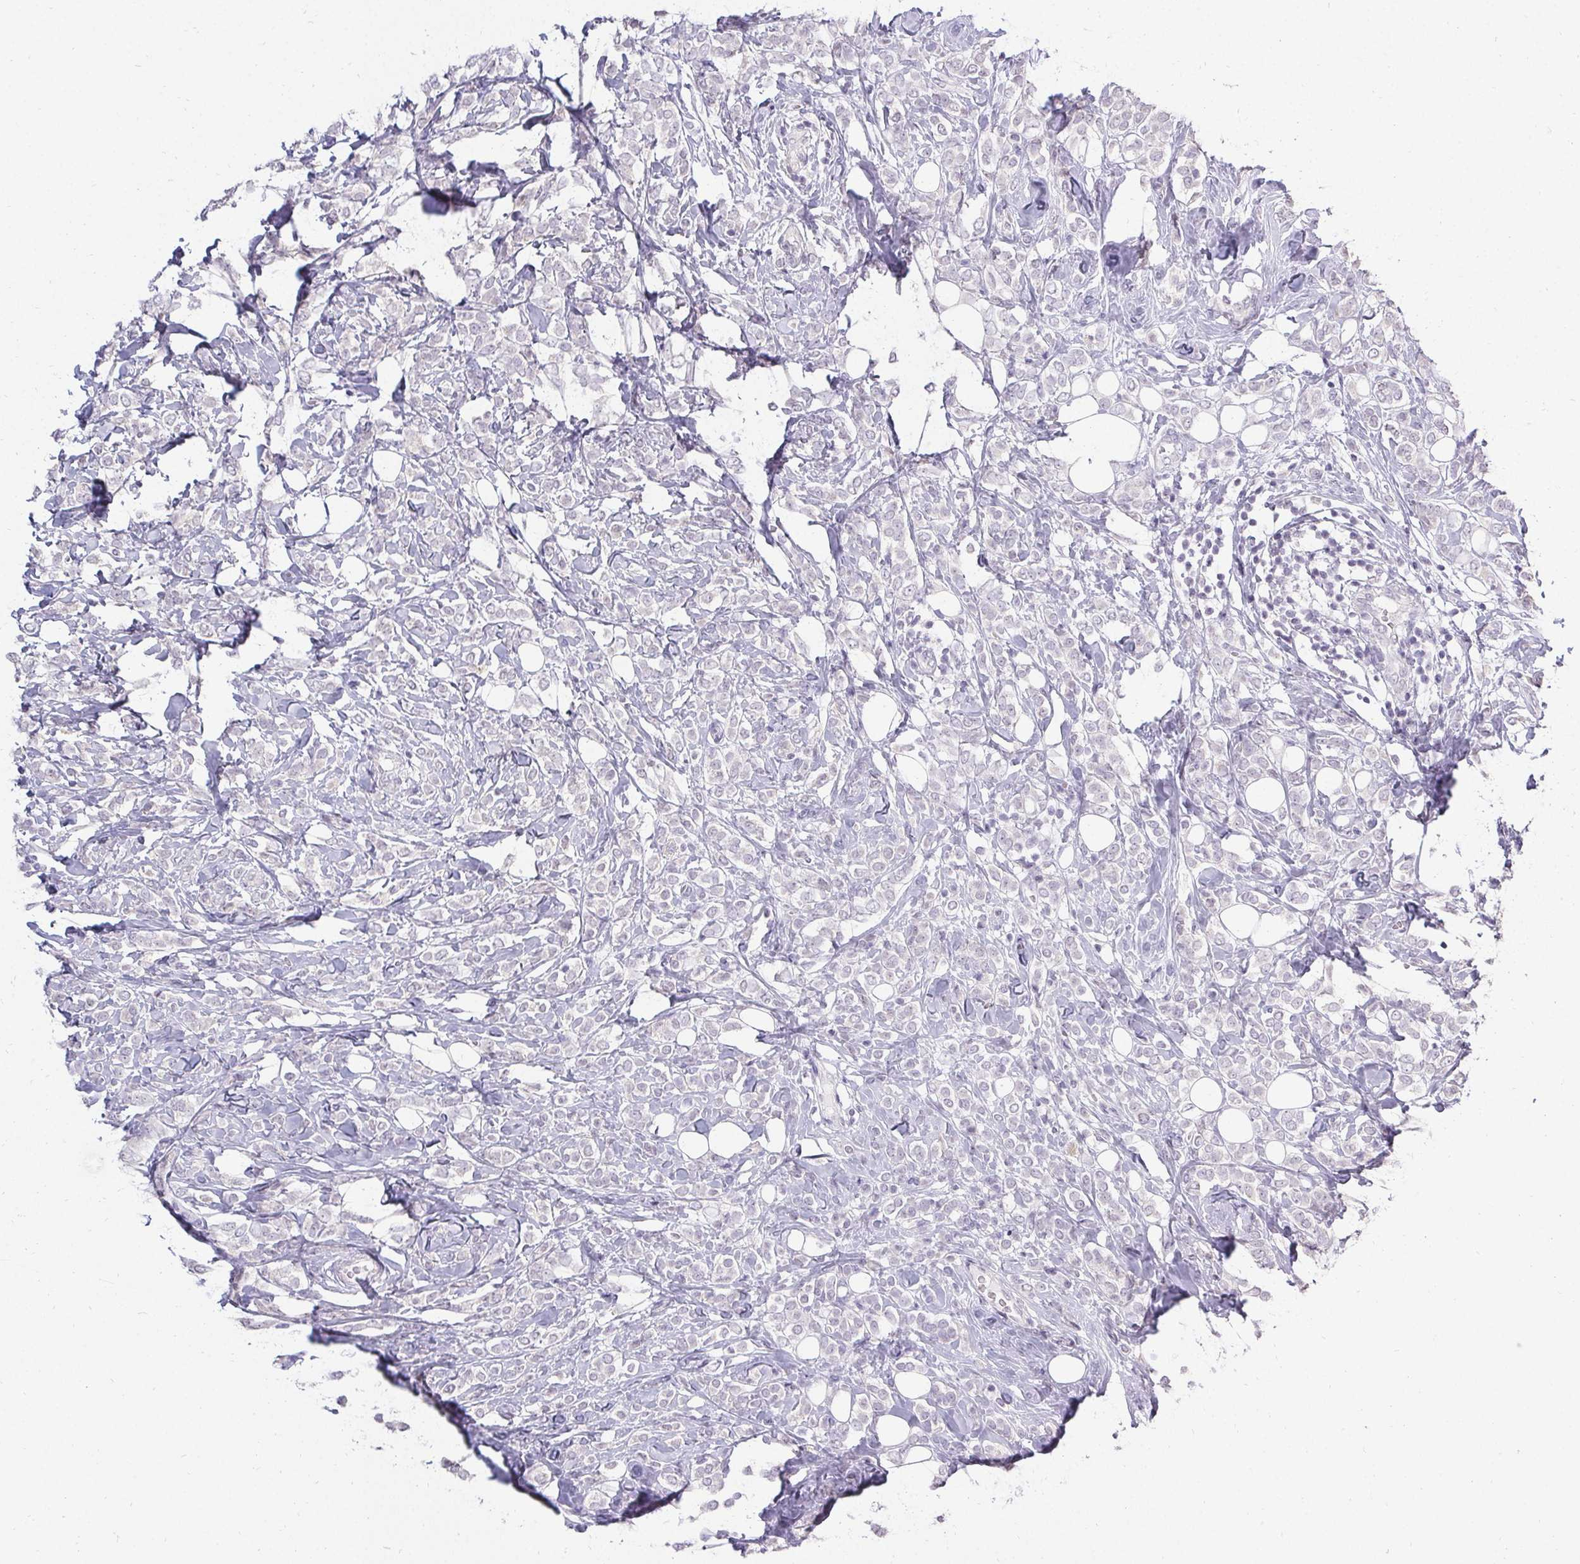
{"staining": {"intensity": "negative", "quantity": "none", "location": "none"}, "tissue": "breast cancer", "cell_type": "Tumor cells", "image_type": "cancer", "snomed": [{"axis": "morphology", "description": "Lobular carcinoma"}, {"axis": "topography", "description": "Breast"}], "caption": "Tumor cells are negative for protein expression in human breast cancer (lobular carcinoma).", "gene": "PMEL", "patient": {"sex": "female", "age": 49}}